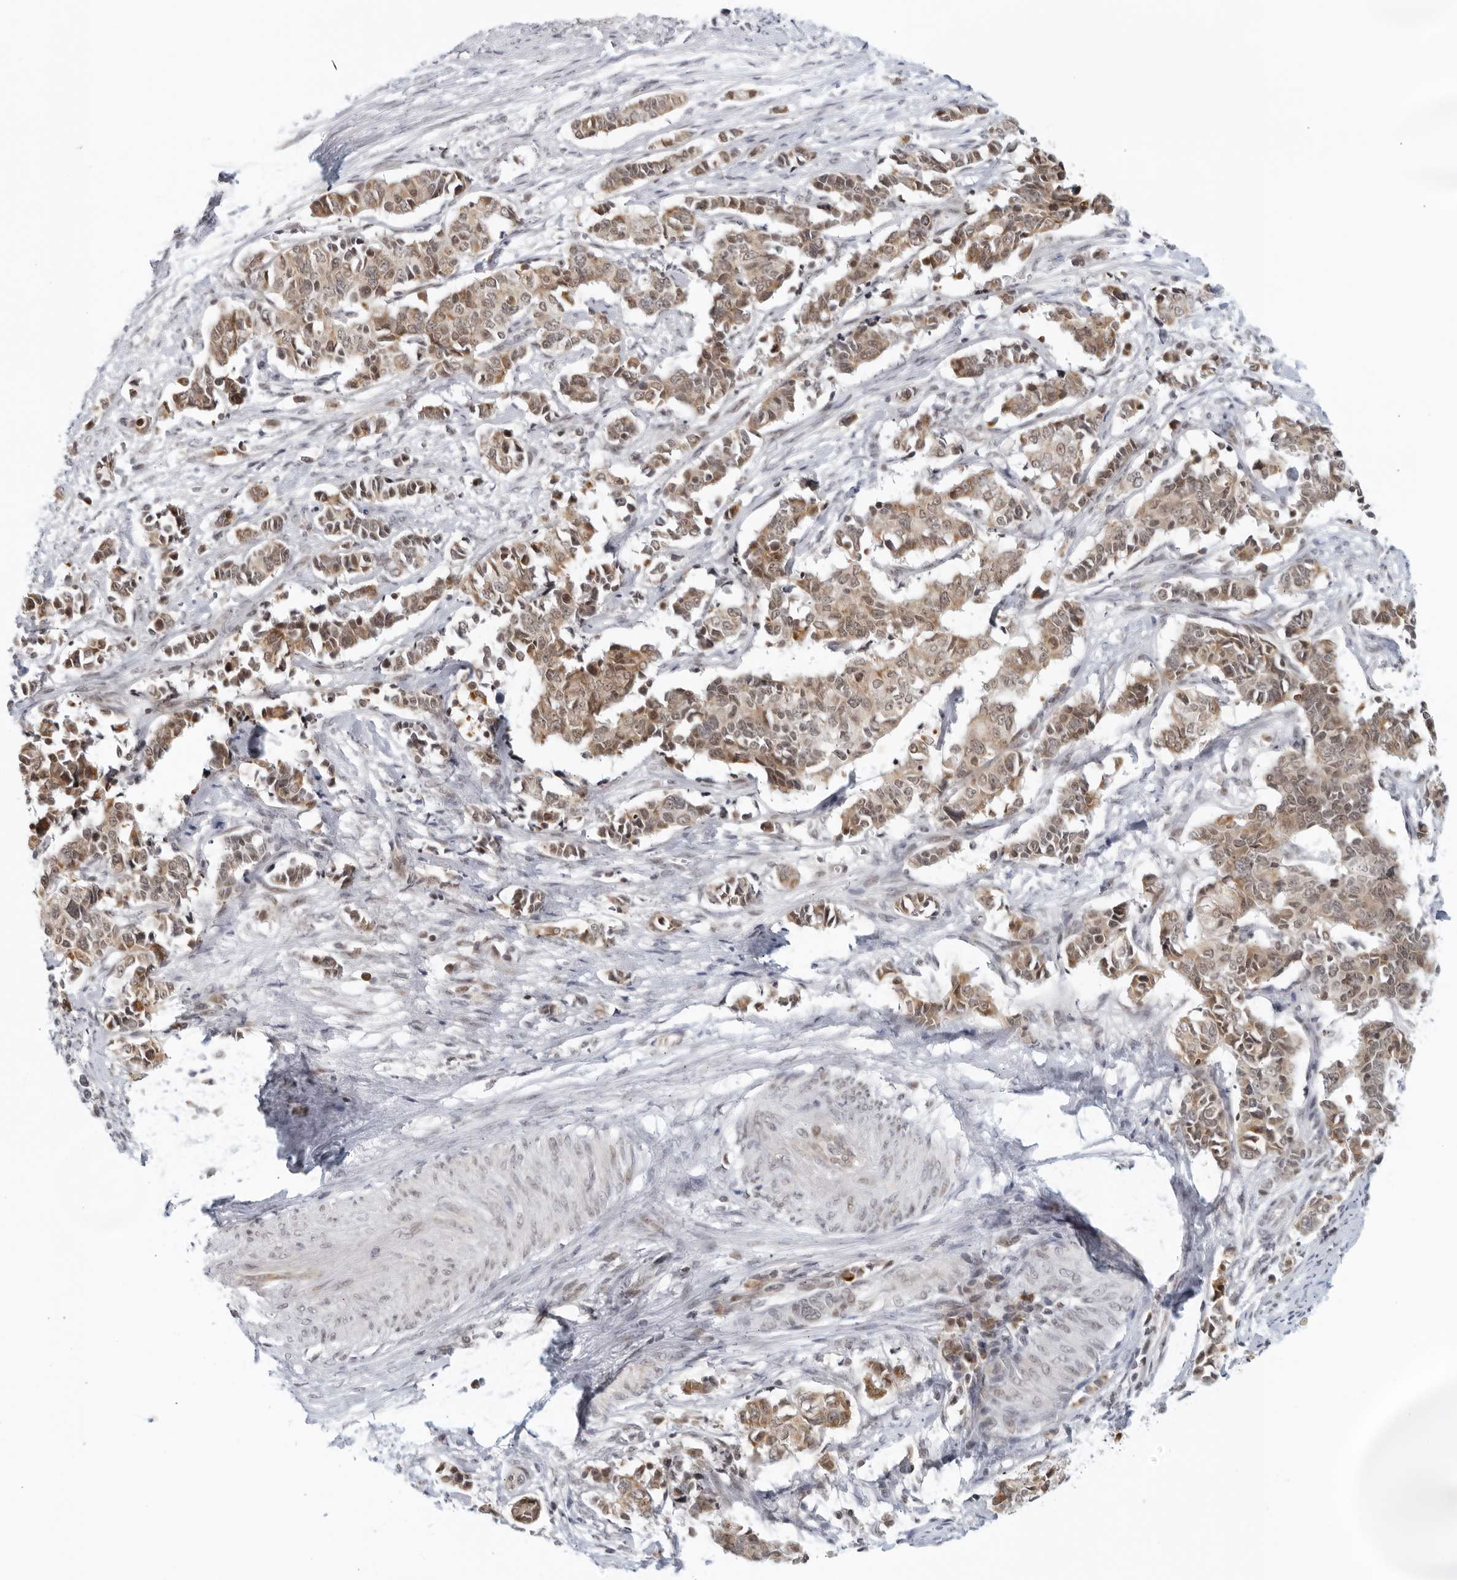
{"staining": {"intensity": "weak", "quantity": ">75%", "location": "cytoplasmic/membranous"}, "tissue": "cervical cancer", "cell_type": "Tumor cells", "image_type": "cancer", "snomed": [{"axis": "morphology", "description": "Normal tissue, NOS"}, {"axis": "morphology", "description": "Squamous cell carcinoma, NOS"}, {"axis": "topography", "description": "Cervix"}], "caption": "An image of human cervical cancer stained for a protein exhibits weak cytoplasmic/membranous brown staining in tumor cells. (Stains: DAB (3,3'-diaminobenzidine) in brown, nuclei in blue, Microscopy: brightfield microscopy at high magnification).", "gene": "RAB11FIP3", "patient": {"sex": "female", "age": 35}}